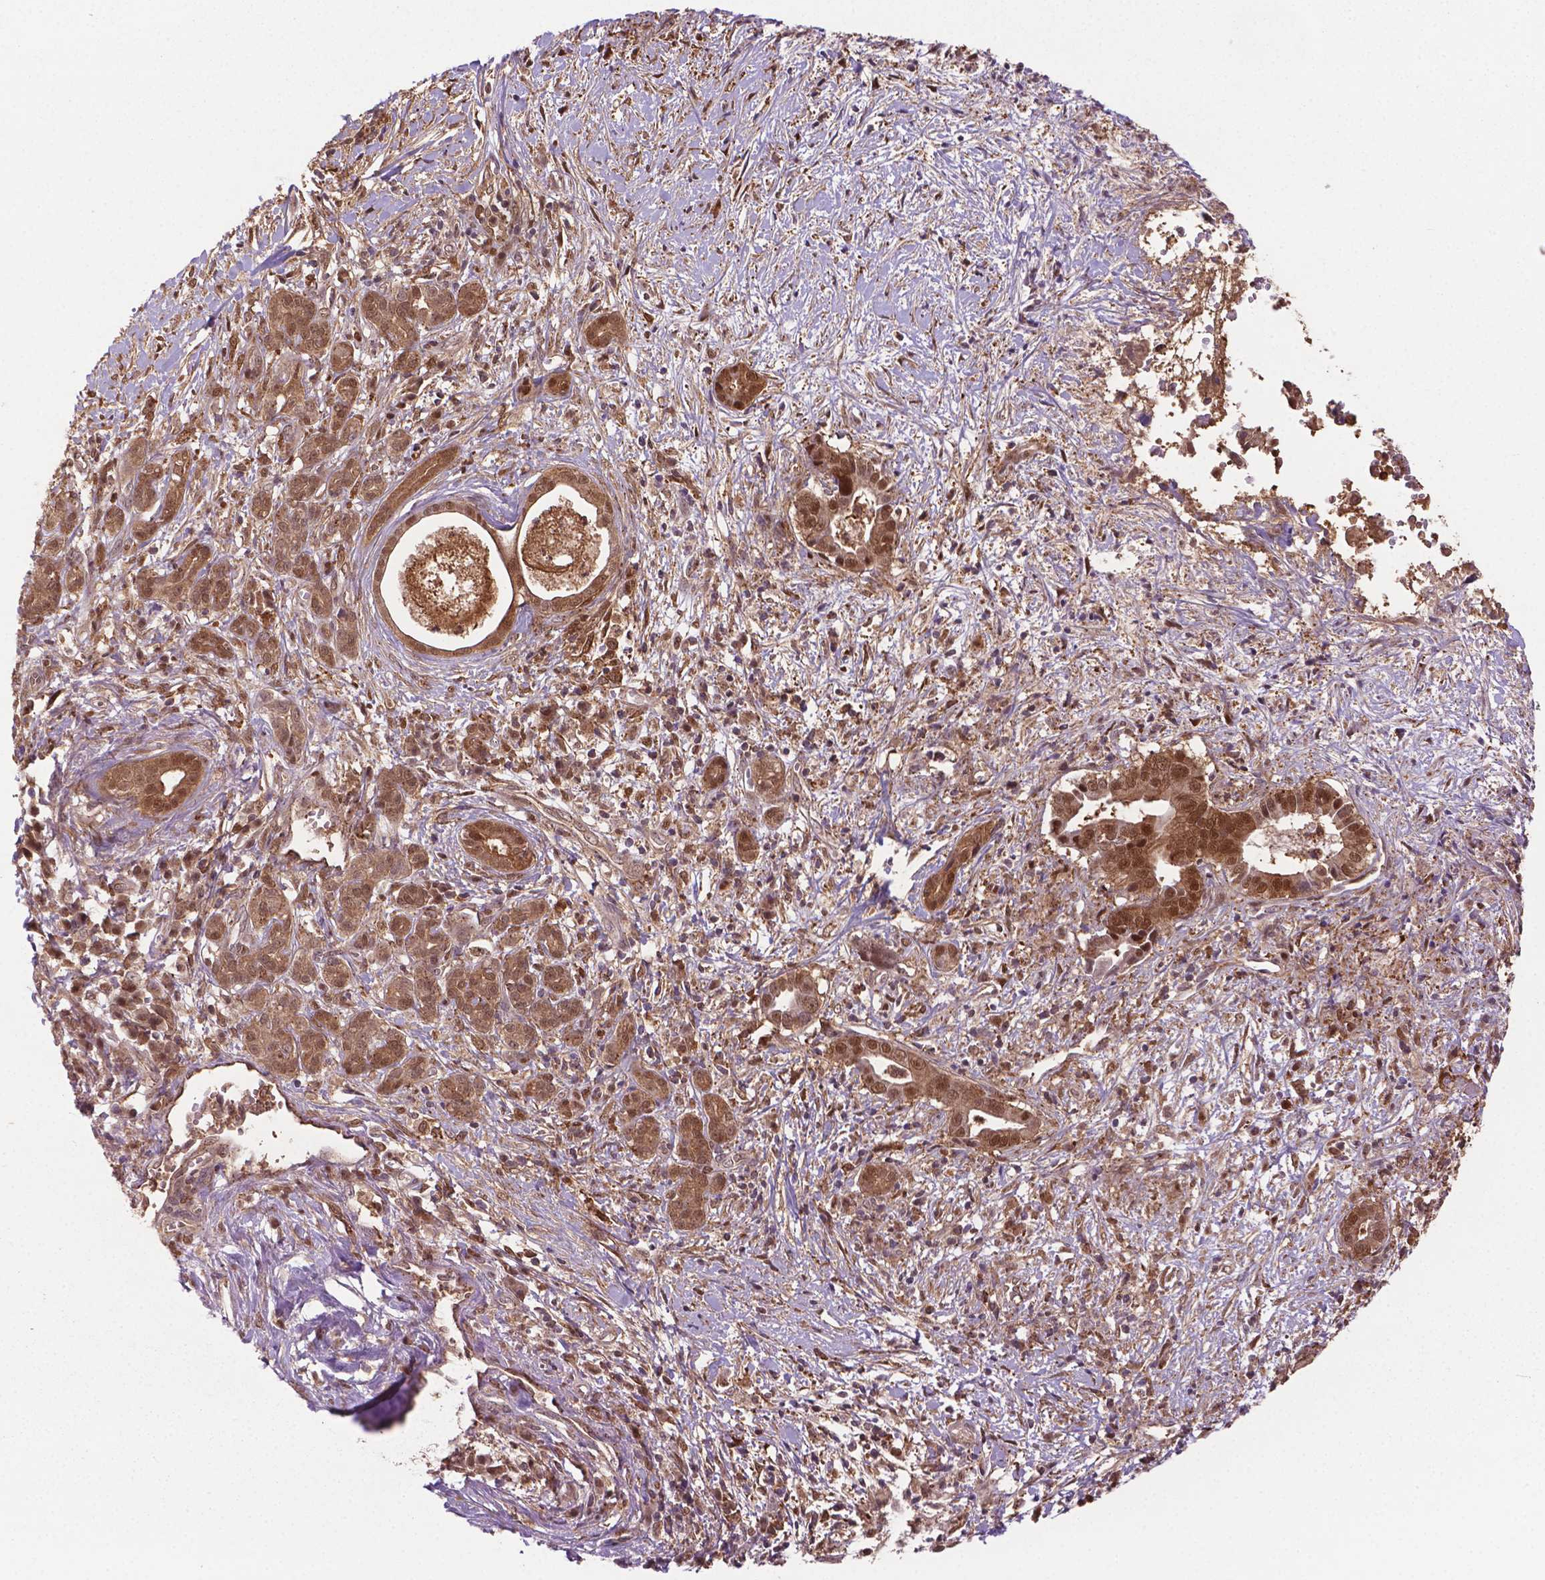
{"staining": {"intensity": "moderate", "quantity": ">75%", "location": "cytoplasmic/membranous,nuclear"}, "tissue": "pancreatic cancer", "cell_type": "Tumor cells", "image_type": "cancer", "snomed": [{"axis": "morphology", "description": "Adenocarcinoma, NOS"}, {"axis": "topography", "description": "Pancreas"}], "caption": "Pancreatic cancer (adenocarcinoma) tissue shows moderate cytoplasmic/membranous and nuclear staining in approximately >75% of tumor cells", "gene": "PLIN3", "patient": {"sex": "male", "age": 61}}